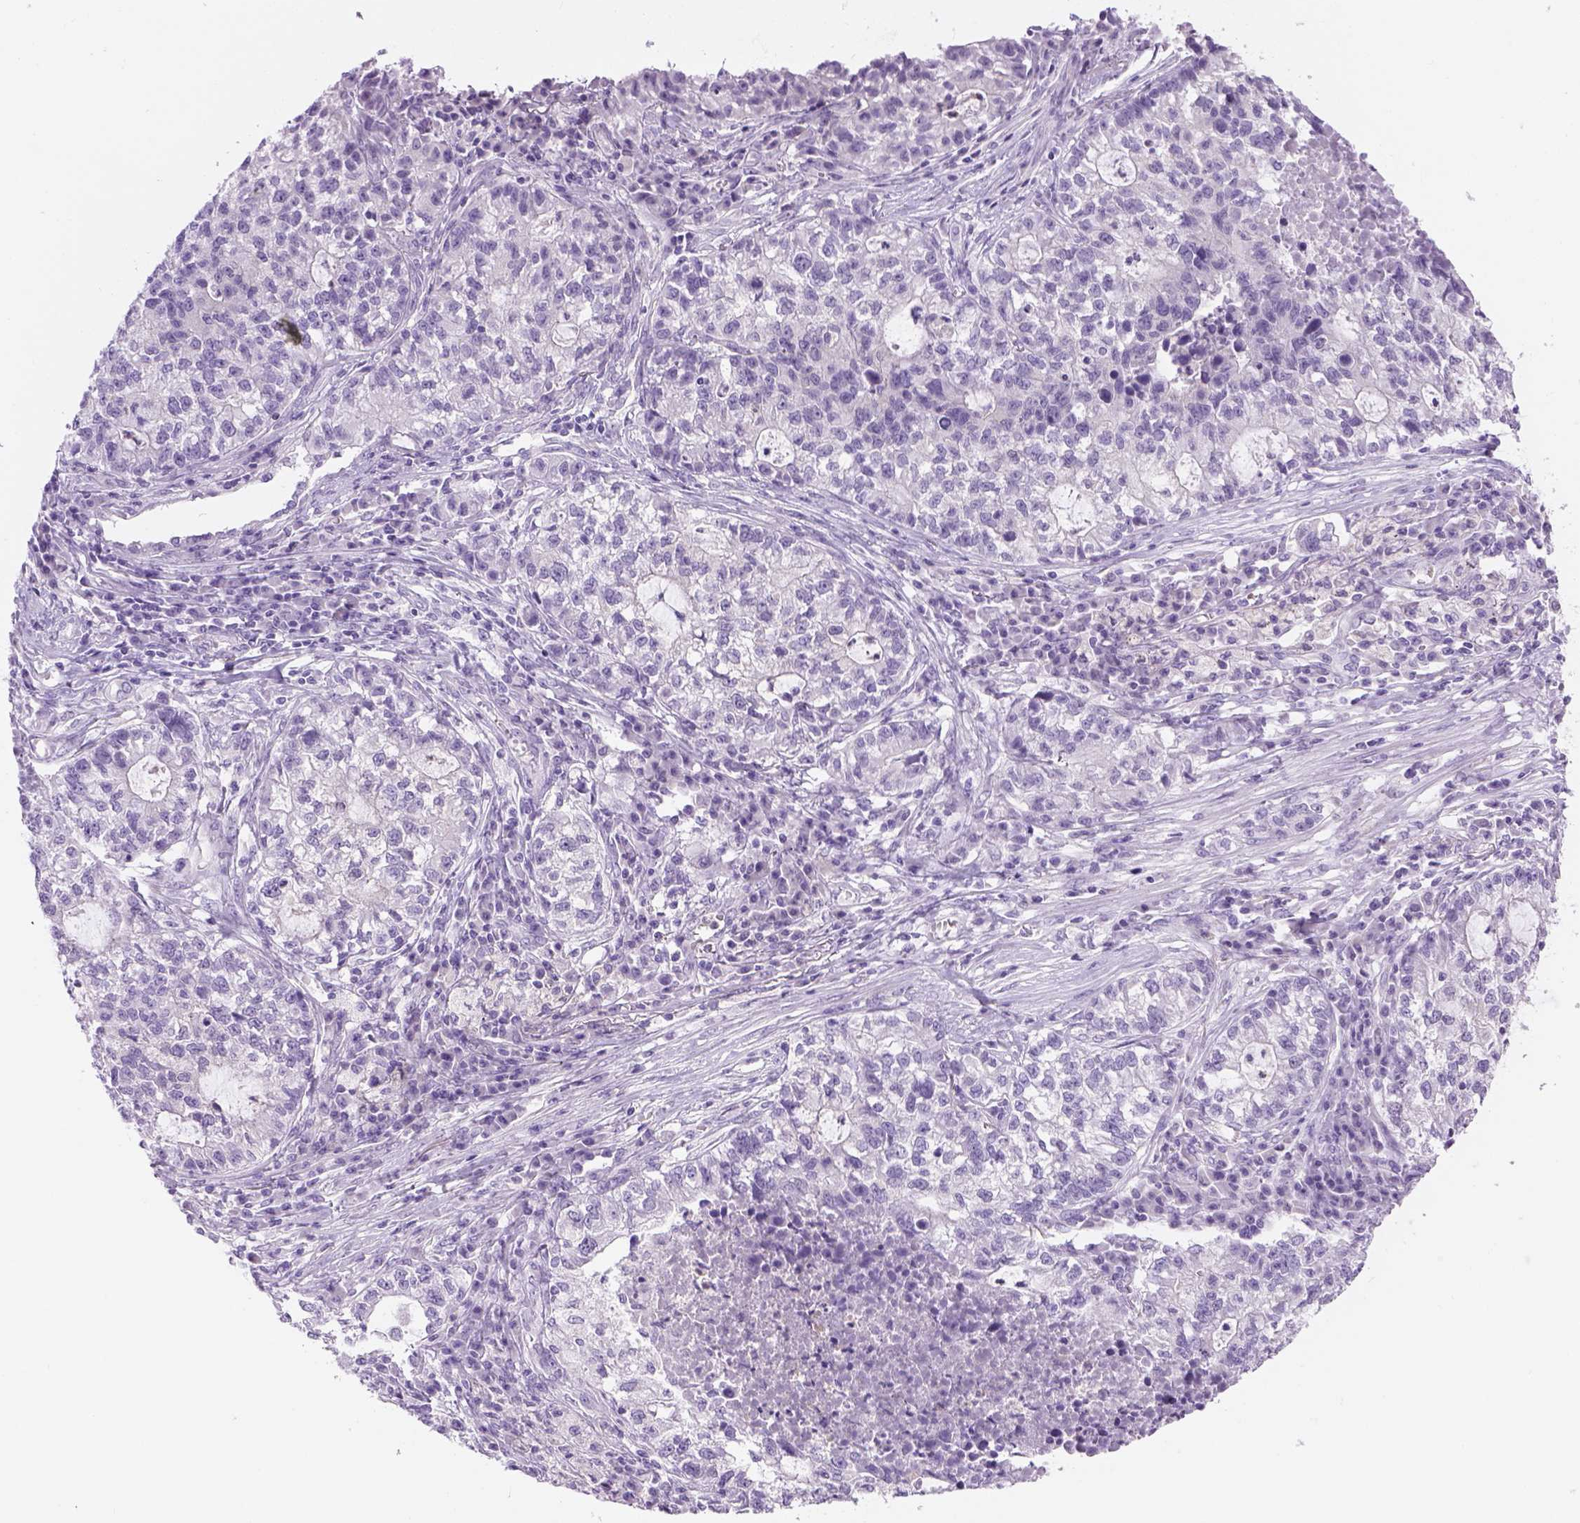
{"staining": {"intensity": "negative", "quantity": "none", "location": "none"}, "tissue": "lung cancer", "cell_type": "Tumor cells", "image_type": "cancer", "snomed": [{"axis": "morphology", "description": "Adenocarcinoma, NOS"}, {"axis": "topography", "description": "Lung"}], "caption": "Lung cancer was stained to show a protein in brown. There is no significant expression in tumor cells.", "gene": "TMEM38A", "patient": {"sex": "male", "age": 57}}